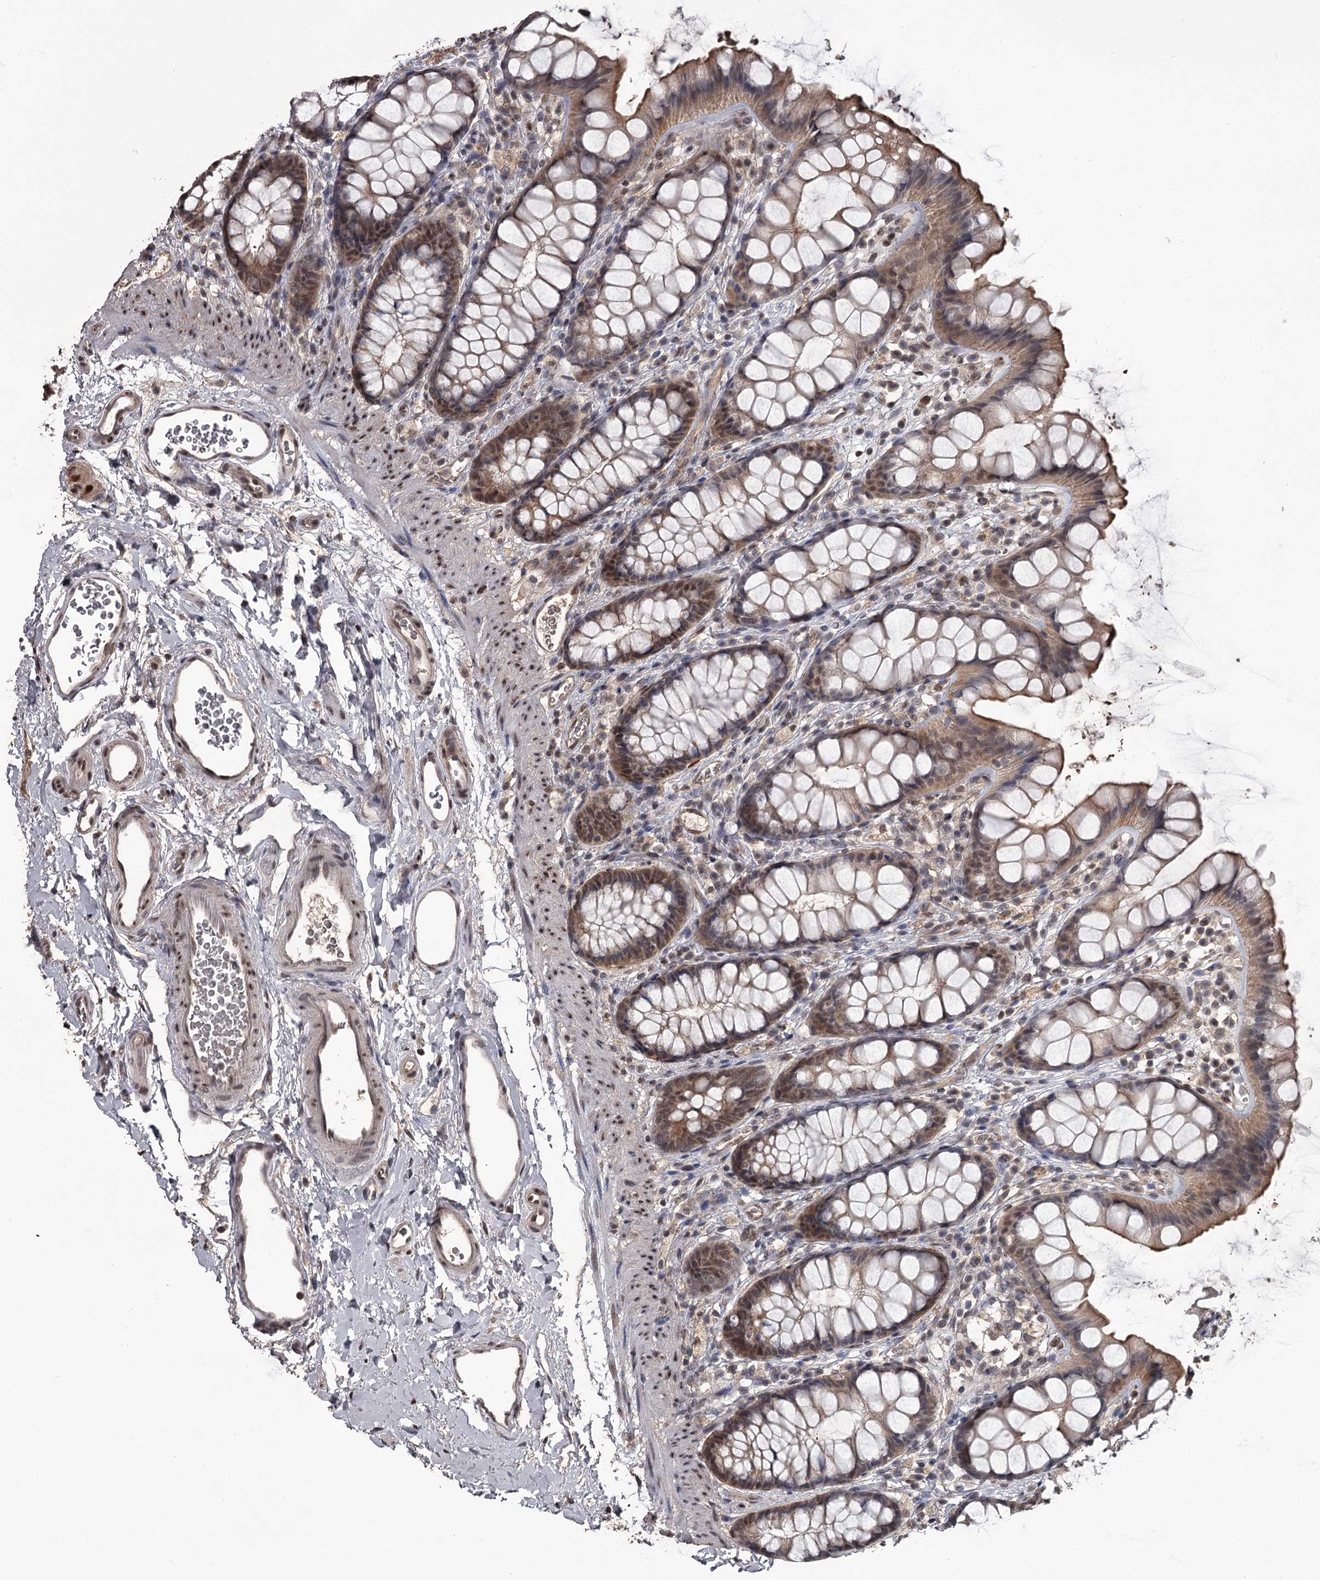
{"staining": {"intensity": "moderate", "quantity": ">75%", "location": "cytoplasmic/membranous,nuclear"}, "tissue": "rectum", "cell_type": "Glandular cells", "image_type": "normal", "snomed": [{"axis": "morphology", "description": "Normal tissue, NOS"}, {"axis": "topography", "description": "Rectum"}], "caption": "IHC image of benign human rectum stained for a protein (brown), which displays medium levels of moderate cytoplasmic/membranous,nuclear staining in approximately >75% of glandular cells.", "gene": "PRPF40B", "patient": {"sex": "female", "age": 65}}